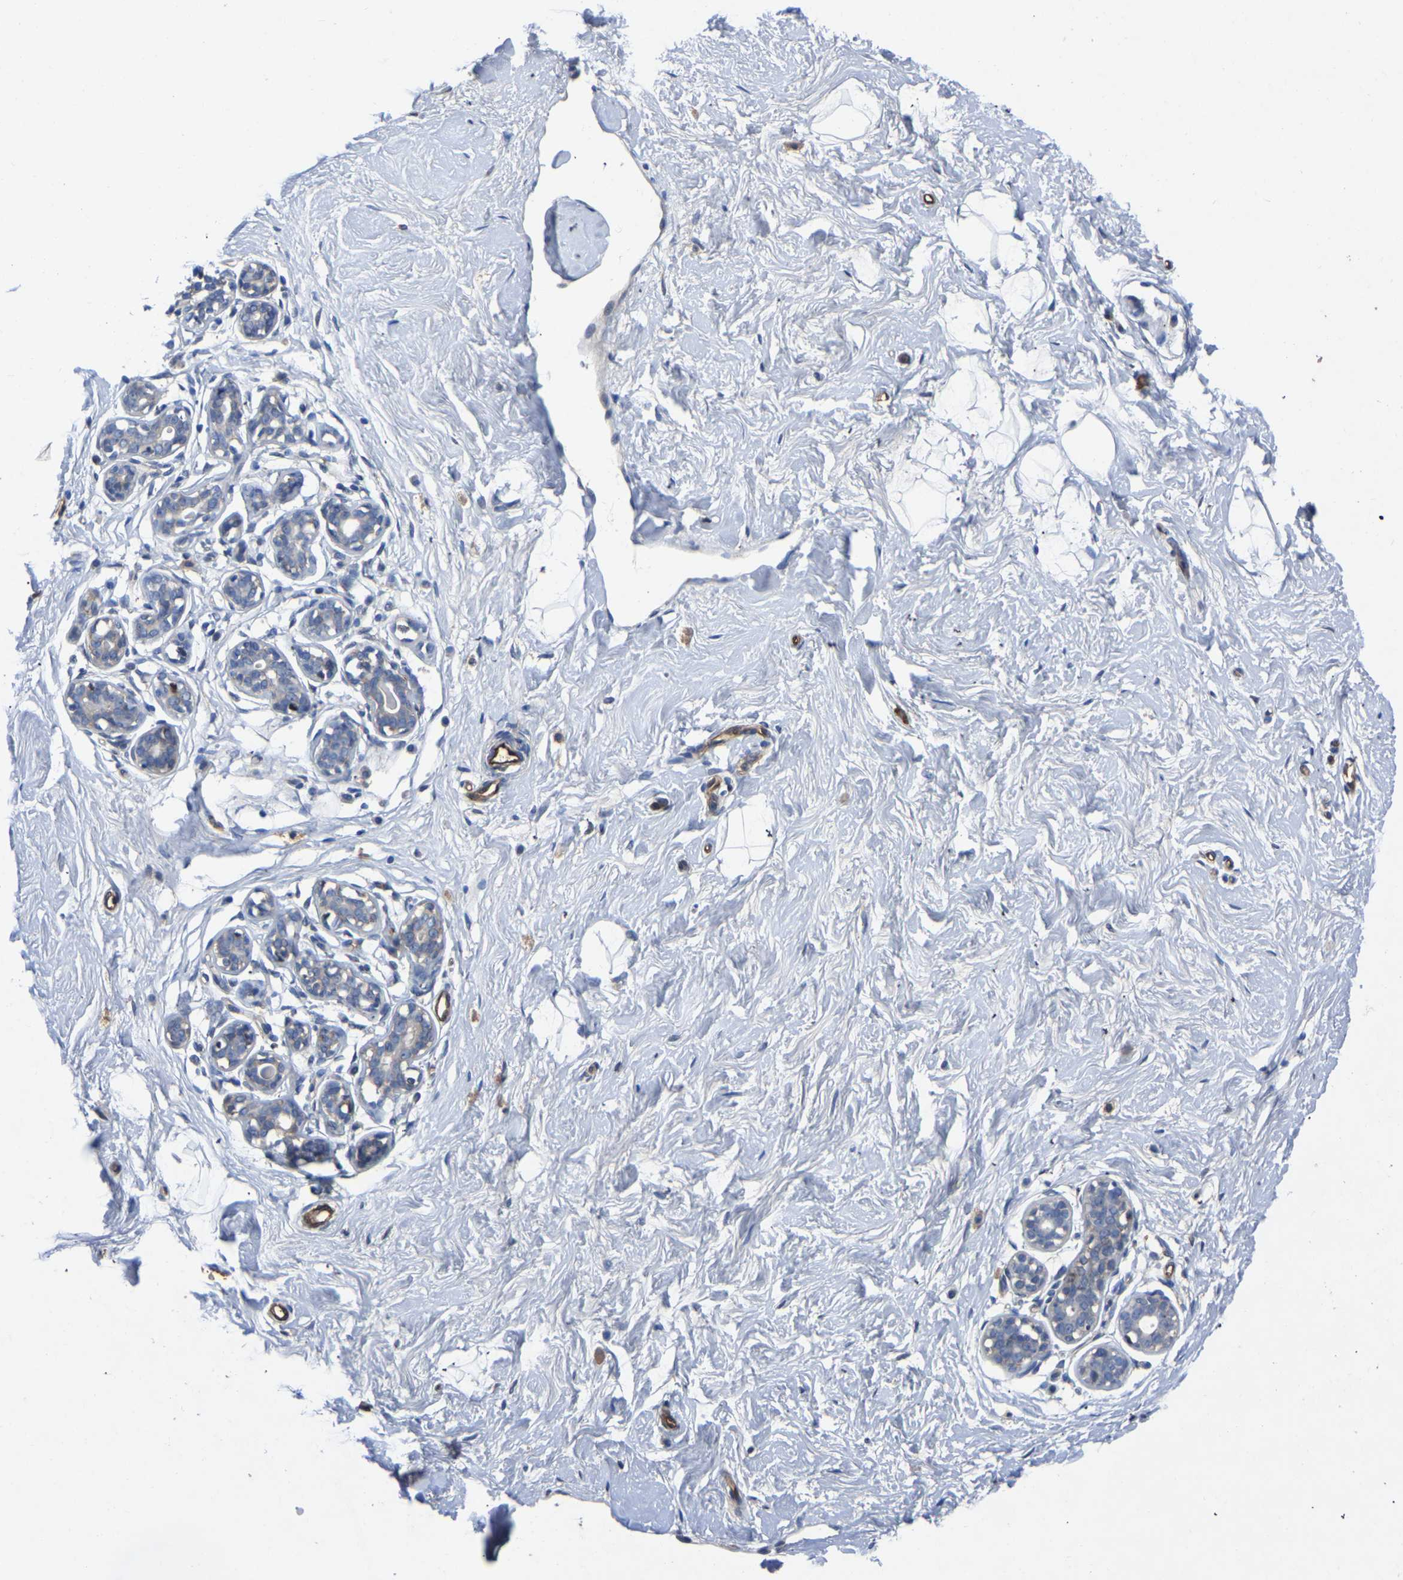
{"staining": {"intensity": "negative", "quantity": "none", "location": "none"}, "tissue": "breast", "cell_type": "Adipocytes", "image_type": "normal", "snomed": [{"axis": "morphology", "description": "Normal tissue, NOS"}, {"axis": "topography", "description": "Breast"}], "caption": "Adipocytes show no significant expression in normal breast. (DAB (3,3'-diaminobenzidine) immunohistochemistry (IHC), high magnification).", "gene": "ATG2B", "patient": {"sex": "female", "age": 23}}